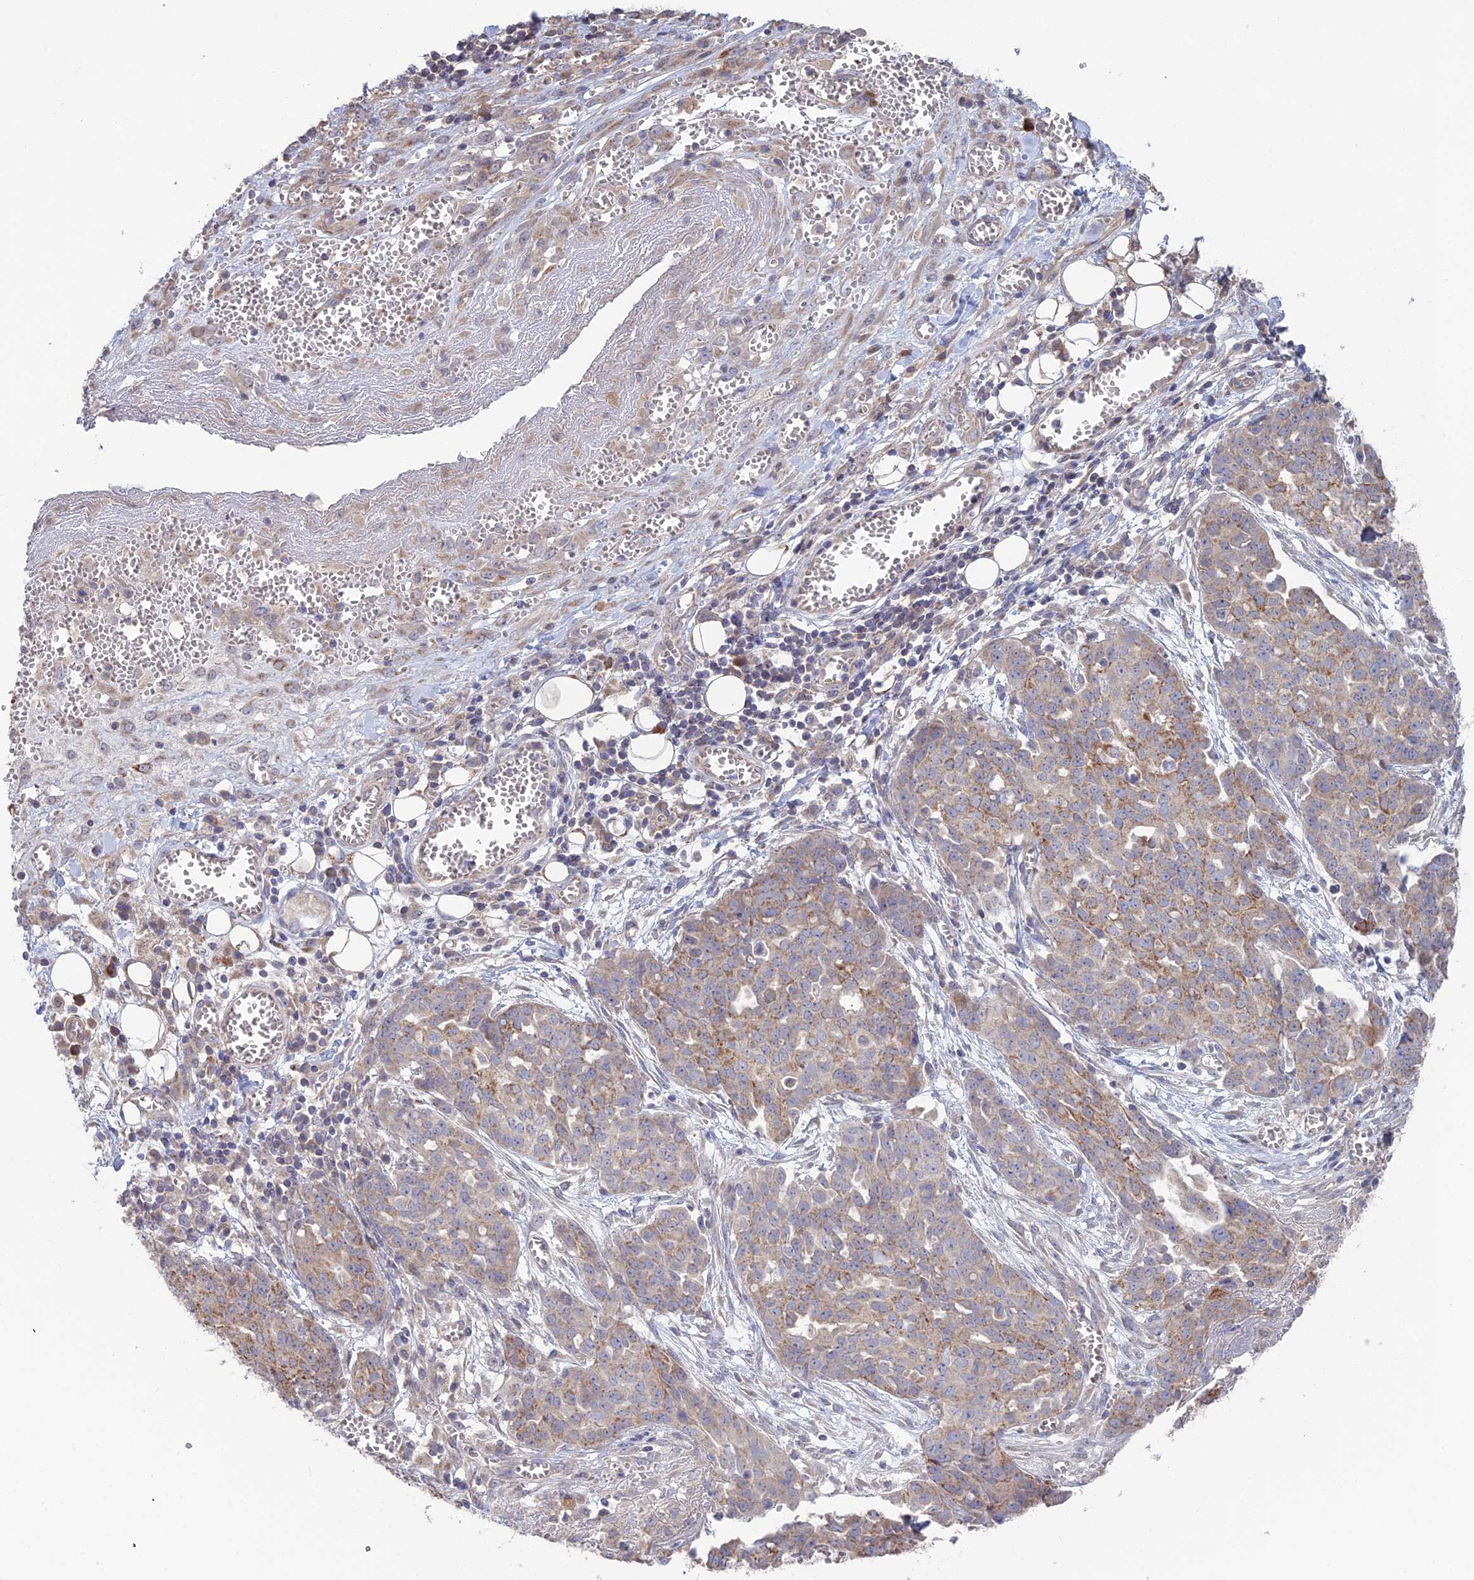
{"staining": {"intensity": "moderate", "quantity": "25%-75%", "location": "cytoplasmic/membranous"}, "tissue": "ovarian cancer", "cell_type": "Tumor cells", "image_type": "cancer", "snomed": [{"axis": "morphology", "description": "Cystadenocarcinoma, serous, NOS"}, {"axis": "topography", "description": "Soft tissue"}, {"axis": "topography", "description": "Ovary"}], "caption": "Immunohistochemistry micrograph of neoplastic tissue: human serous cystadenocarcinoma (ovarian) stained using immunohistochemistry (IHC) displays medium levels of moderate protein expression localized specifically in the cytoplasmic/membranous of tumor cells, appearing as a cytoplasmic/membranous brown color.", "gene": "ARL16", "patient": {"sex": "female", "age": 57}}